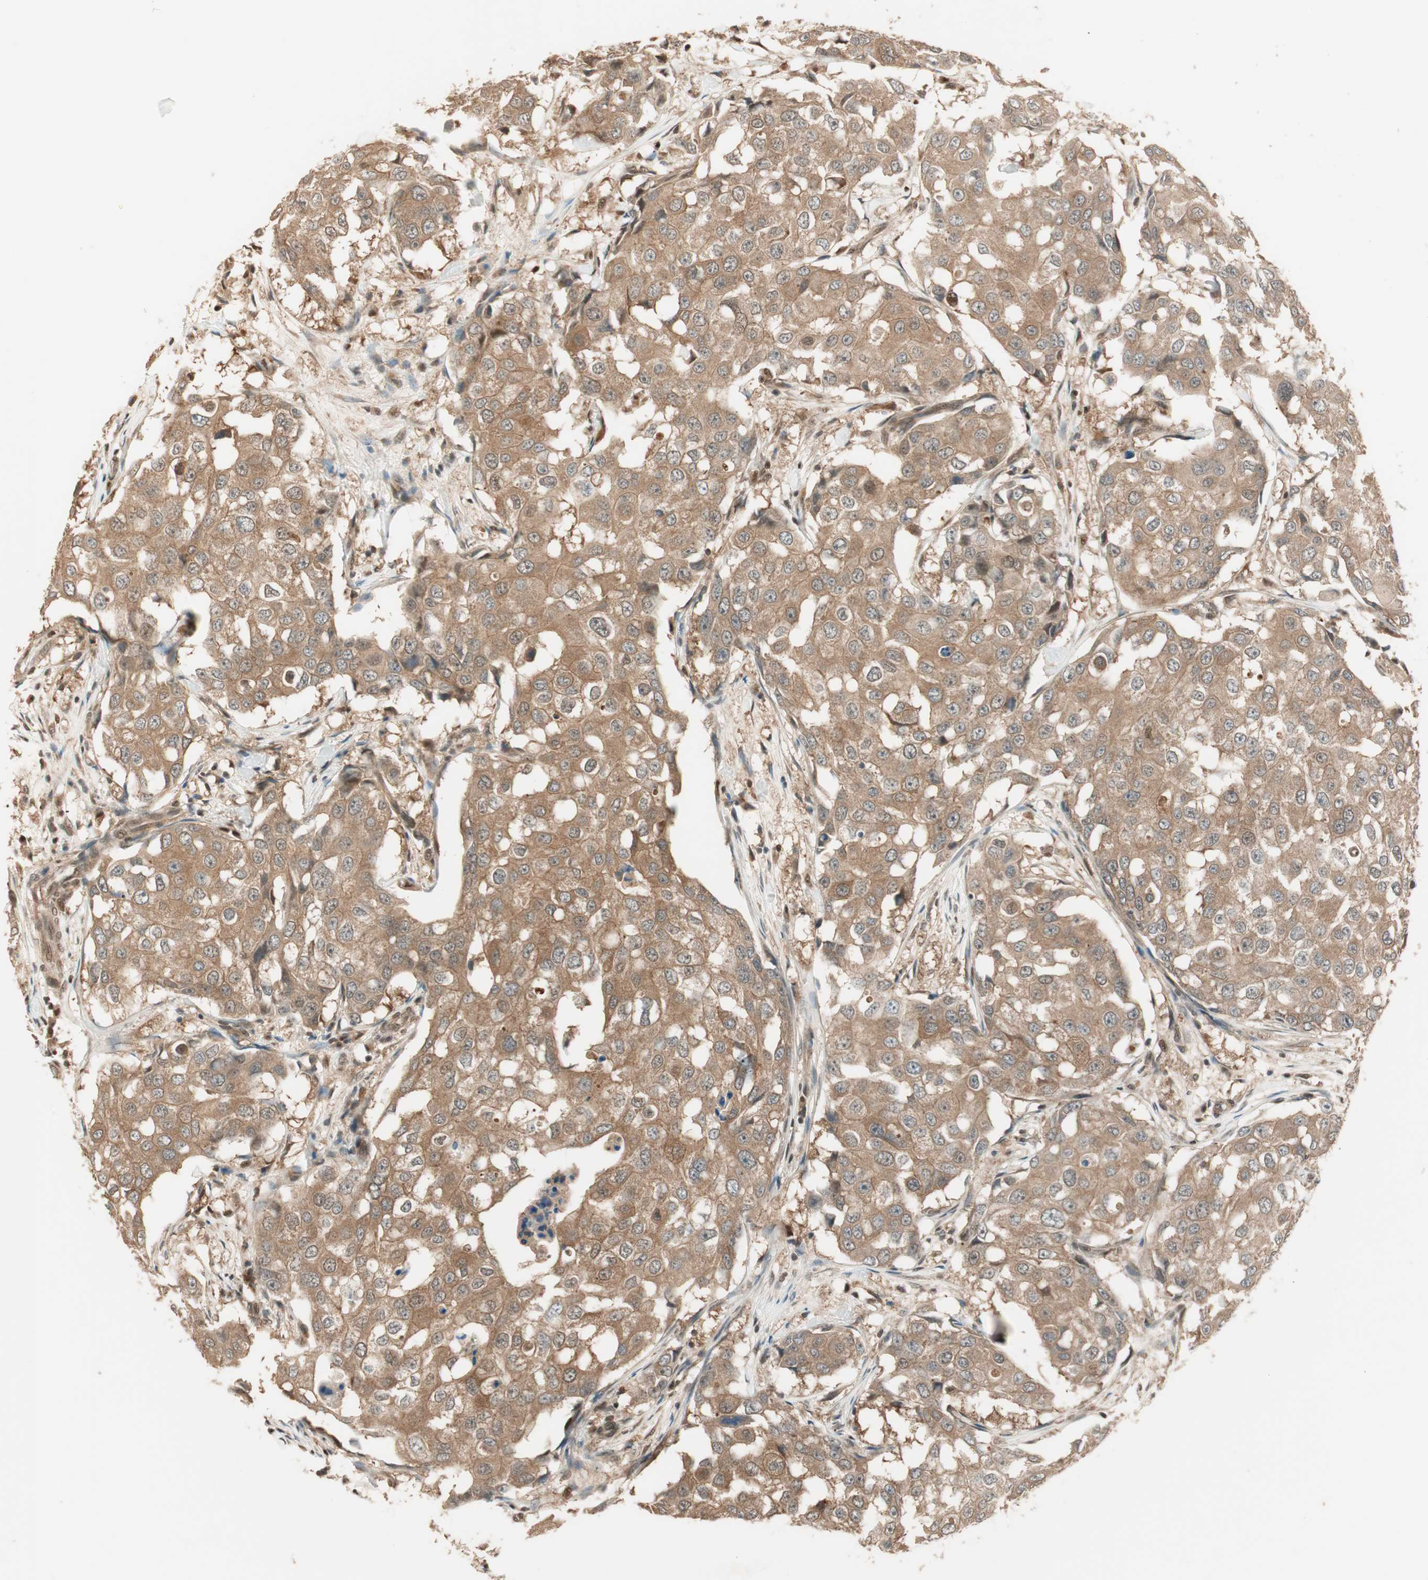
{"staining": {"intensity": "moderate", "quantity": ">75%", "location": "cytoplasmic/membranous"}, "tissue": "breast cancer", "cell_type": "Tumor cells", "image_type": "cancer", "snomed": [{"axis": "morphology", "description": "Duct carcinoma"}, {"axis": "topography", "description": "Breast"}], "caption": "This micrograph demonstrates breast invasive ductal carcinoma stained with IHC to label a protein in brown. The cytoplasmic/membranous of tumor cells show moderate positivity for the protein. Nuclei are counter-stained blue.", "gene": "ZNF443", "patient": {"sex": "female", "age": 27}}